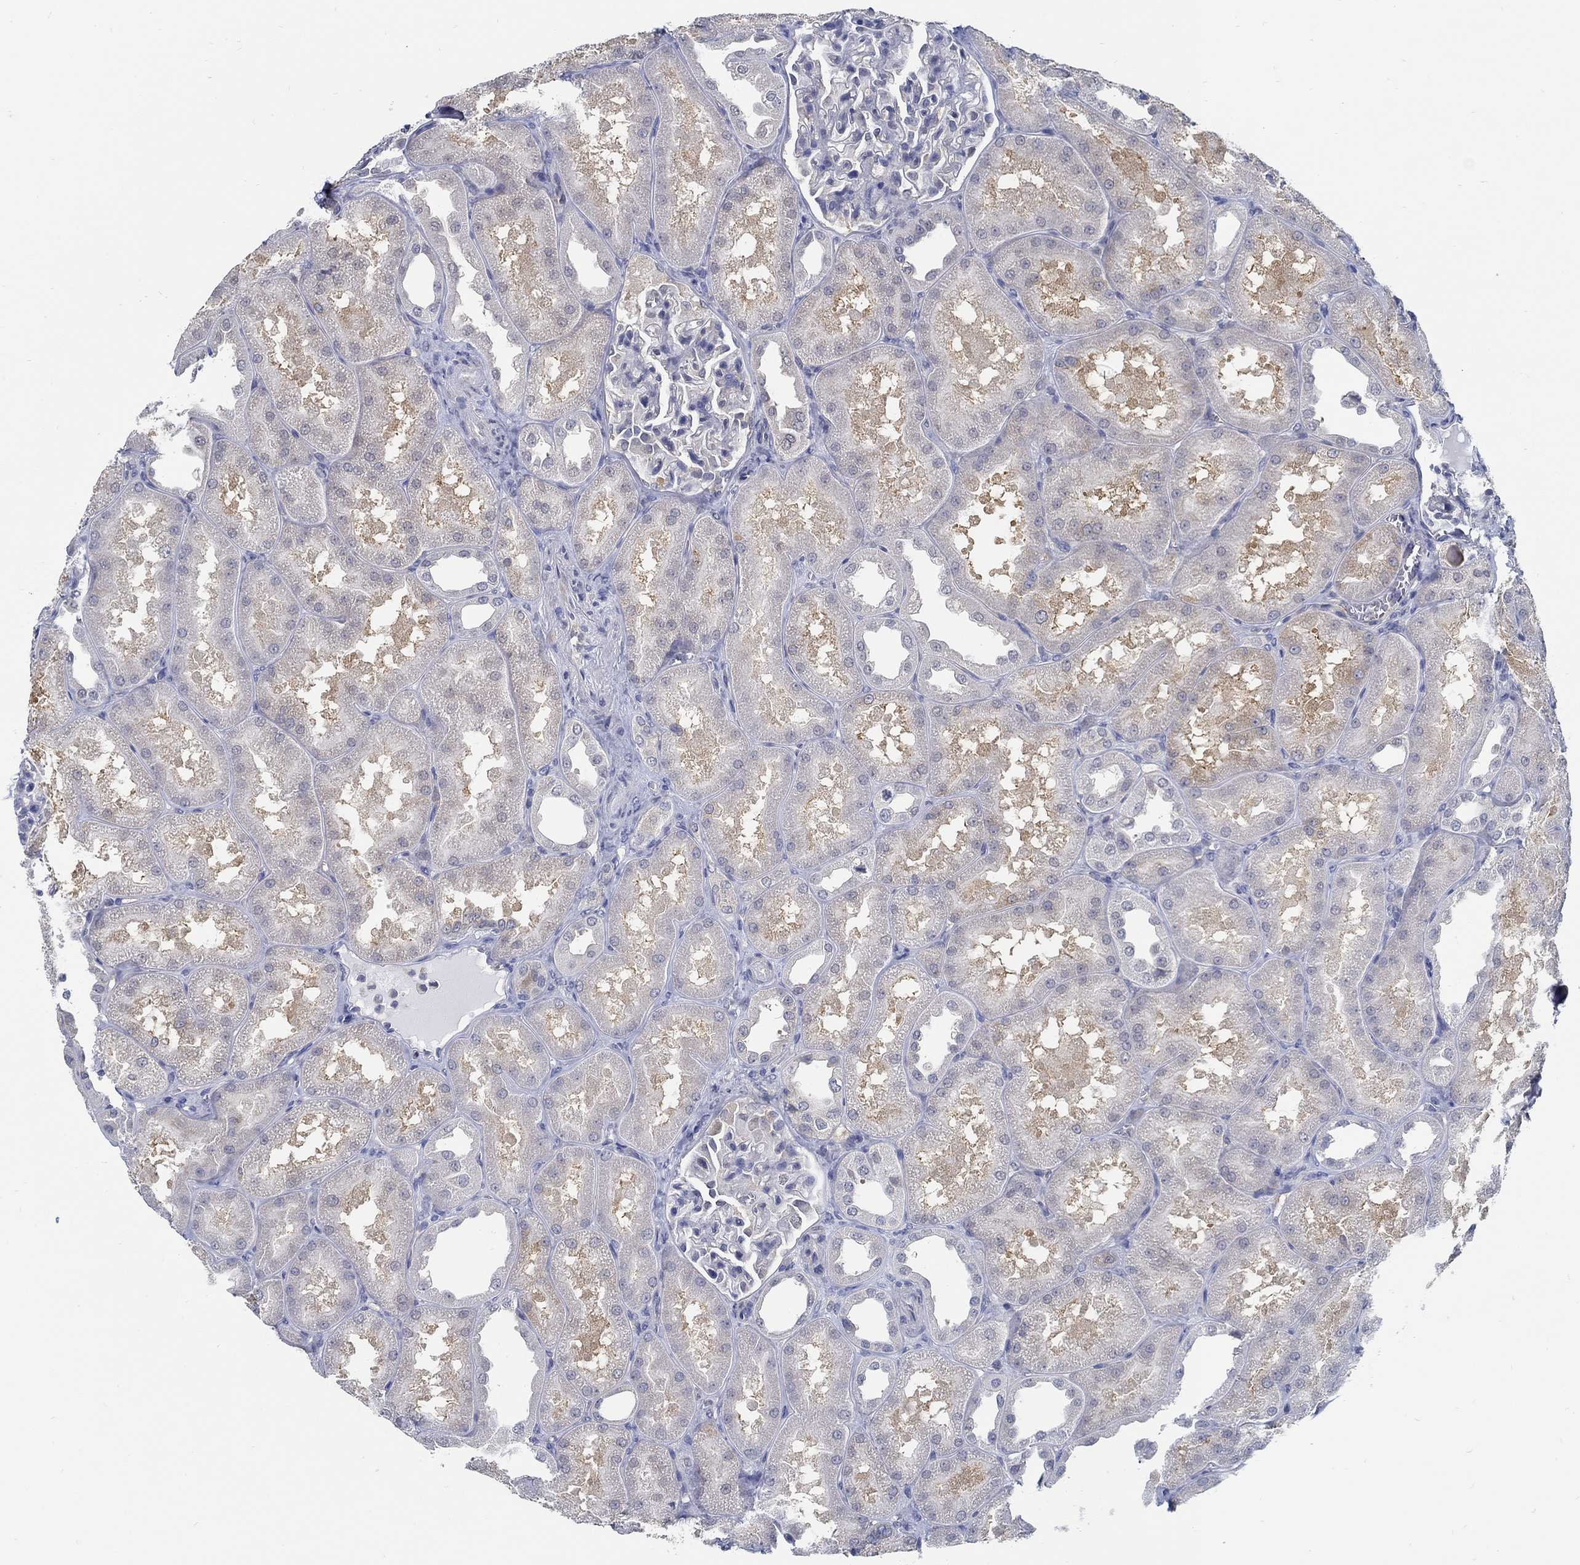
{"staining": {"intensity": "negative", "quantity": "none", "location": "none"}, "tissue": "kidney", "cell_type": "Cells in glomeruli", "image_type": "normal", "snomed": [{"axis": "morphology", "description": "Normal tissue, NOS"}, {"axis": "topography", "description": "Kidney"}], "caption": "Histopathology image shows no protein staining in cells in glomeruli of normal kidney.", "gene": "PCDH11X", "patient": {"sex": "male", "age": 61}}